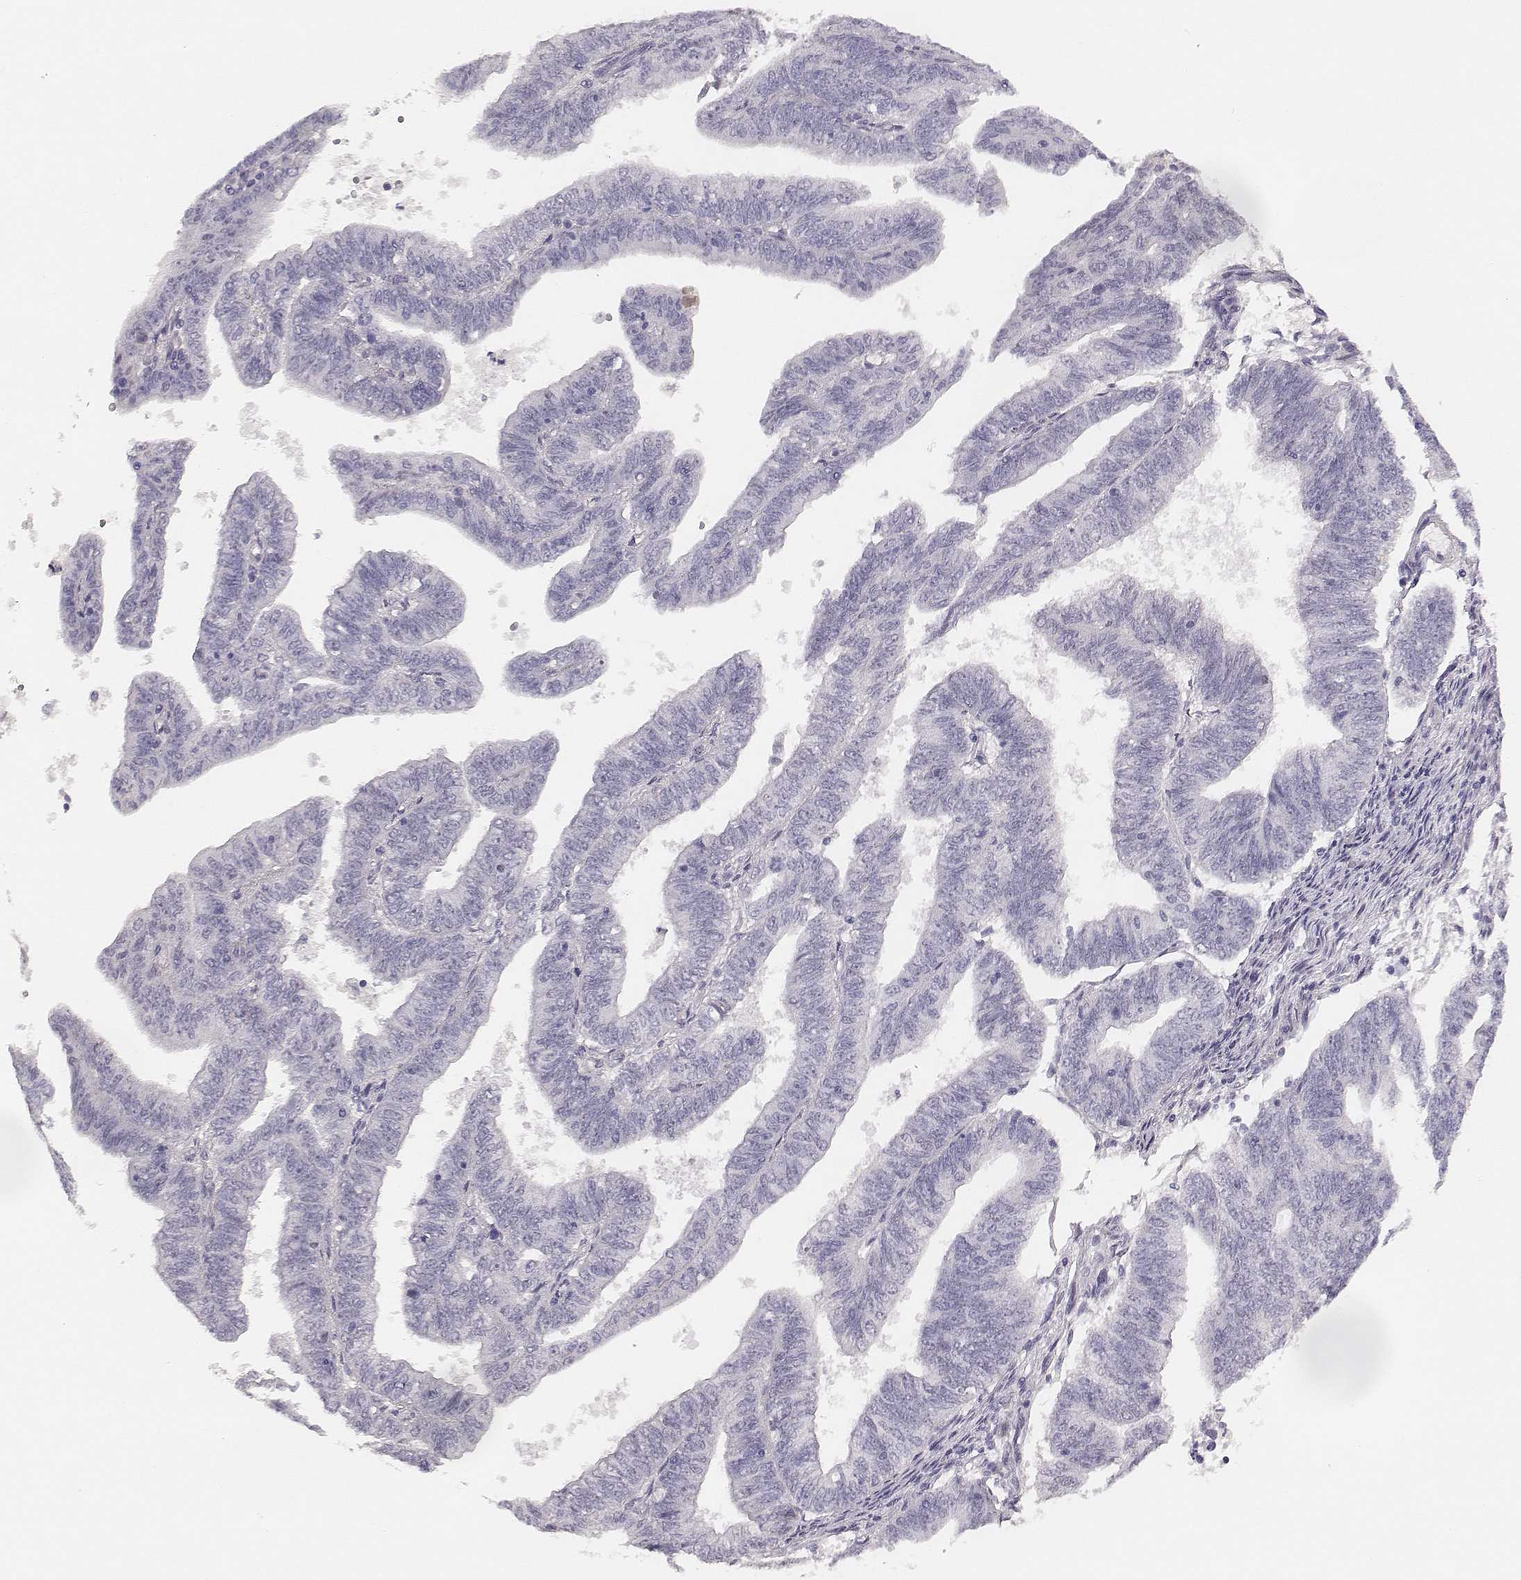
{"staining": {"intensity": "negative", "quantity": "none", "location": "none"}, "tissue": "endometrial cancer", "cell_type": "Tumor cells", "image_type": "cancer", "snomed": [{"axis": "morphology", "description": "Adenocarcinoma, NOS"}, {"axis": "topography", "description": "Endometrium"}], "caption": "High power microscopy histopathology image of an immunohistochemistry (IHC) image of endometrial cancer (adenocarcinoma), revealing no significant positivity in tumor cells.", "gene": "CSHL1", "patient": {"sex": "female", "age": 82}}